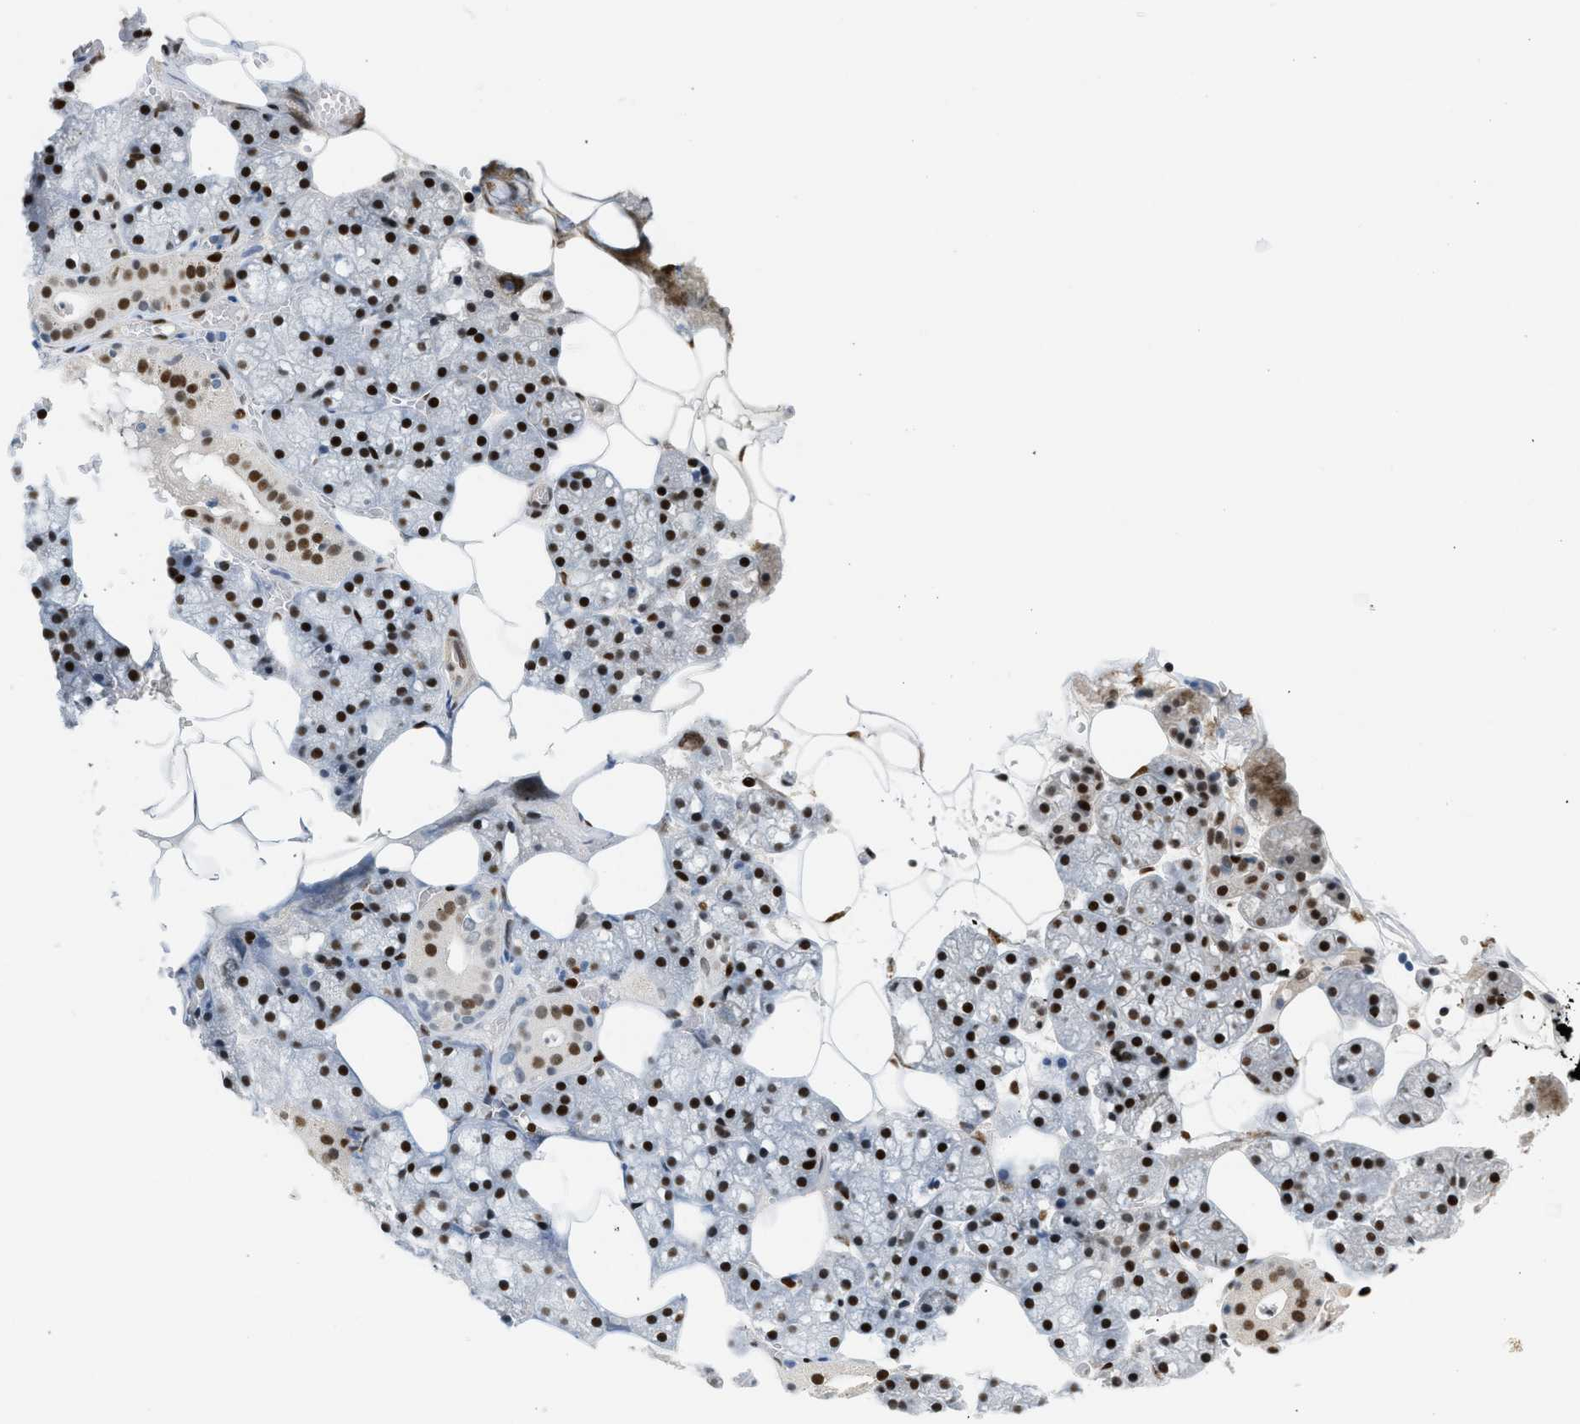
{"staining": {"intensity": "strong", "quantity": ">75%", "location": "nuclear"}, "tissue": "salivary gland", "cell_type": "Glandular cells", "image_type": "normal", "snomed": [{"axis": "morphology", "description": "Normal tissue, NOS"}, {"axis": "topography", "description": "Salivary gland"}], "caption": "The micrograph demonstrates a brown stain indicating the presence of a protein in the nuclear of glandular cells in salivary gland.", "gene": "ZBTB20", "patient": {"sex": "male", "age": 62}}